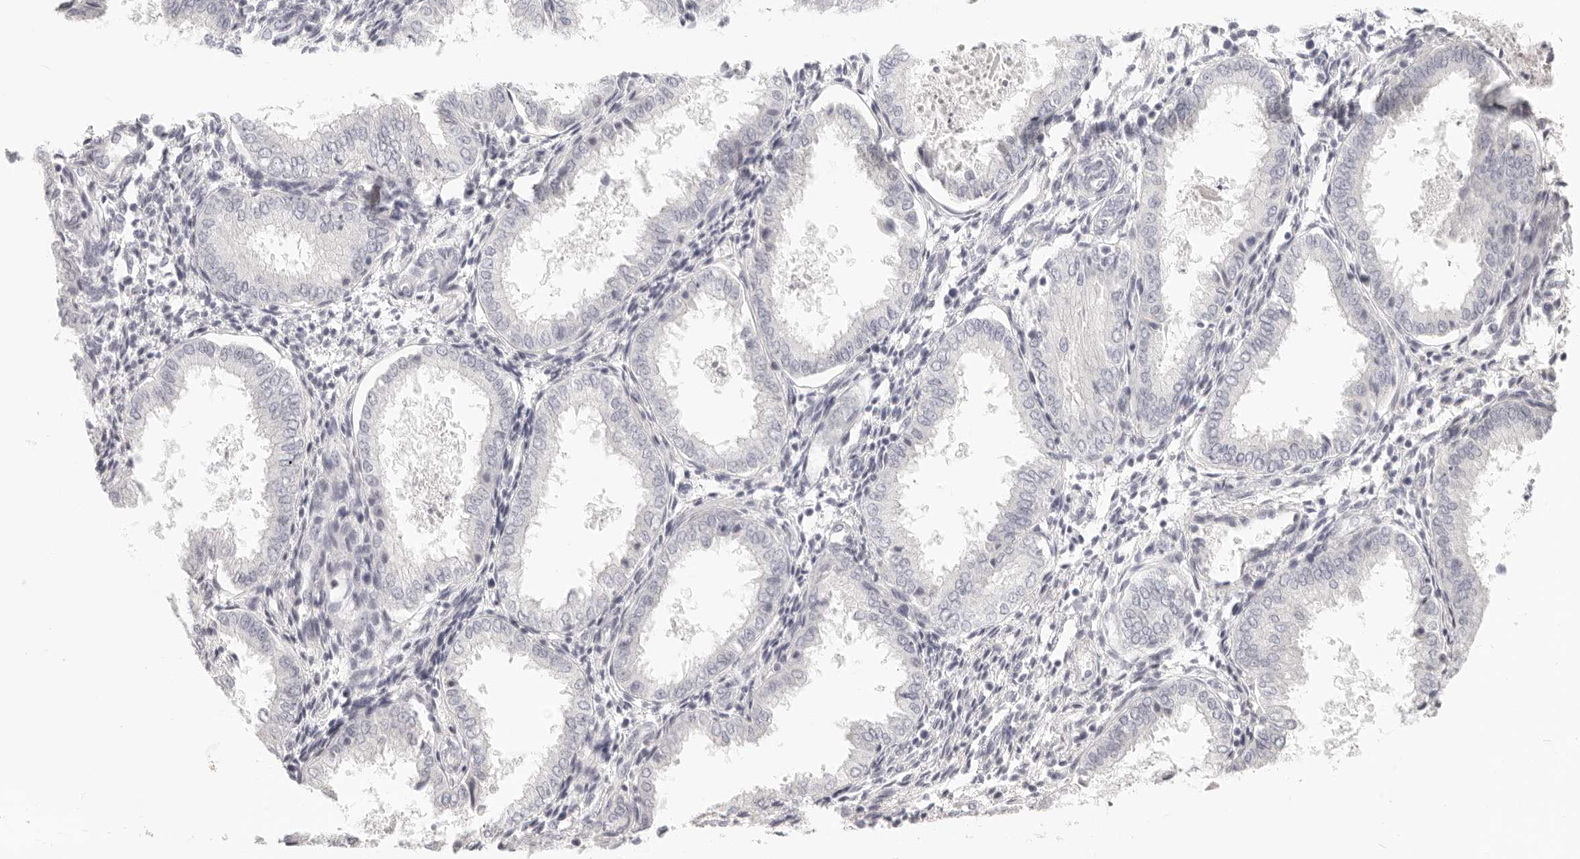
{"staining": {"intensity": "negative", "quantity": "none", "location": "none"}, "tissue": "endometrium", "cell_type": "Cells in endometrial stroma", "image_type": "normal", "snomed": [{"axis": "morphology", "description": "Normal tissue, NOS"}, {"axis": "topography", "description": "Endometrium"}], "caption": "High power microscopy micrograph of an immunohistochemistry (IHC) image of normal endometrium, revealing no significant positivity in cells in endometrial stroma.", "gene": "FABP1", "patient": {"sex": "female", "age": 33}}